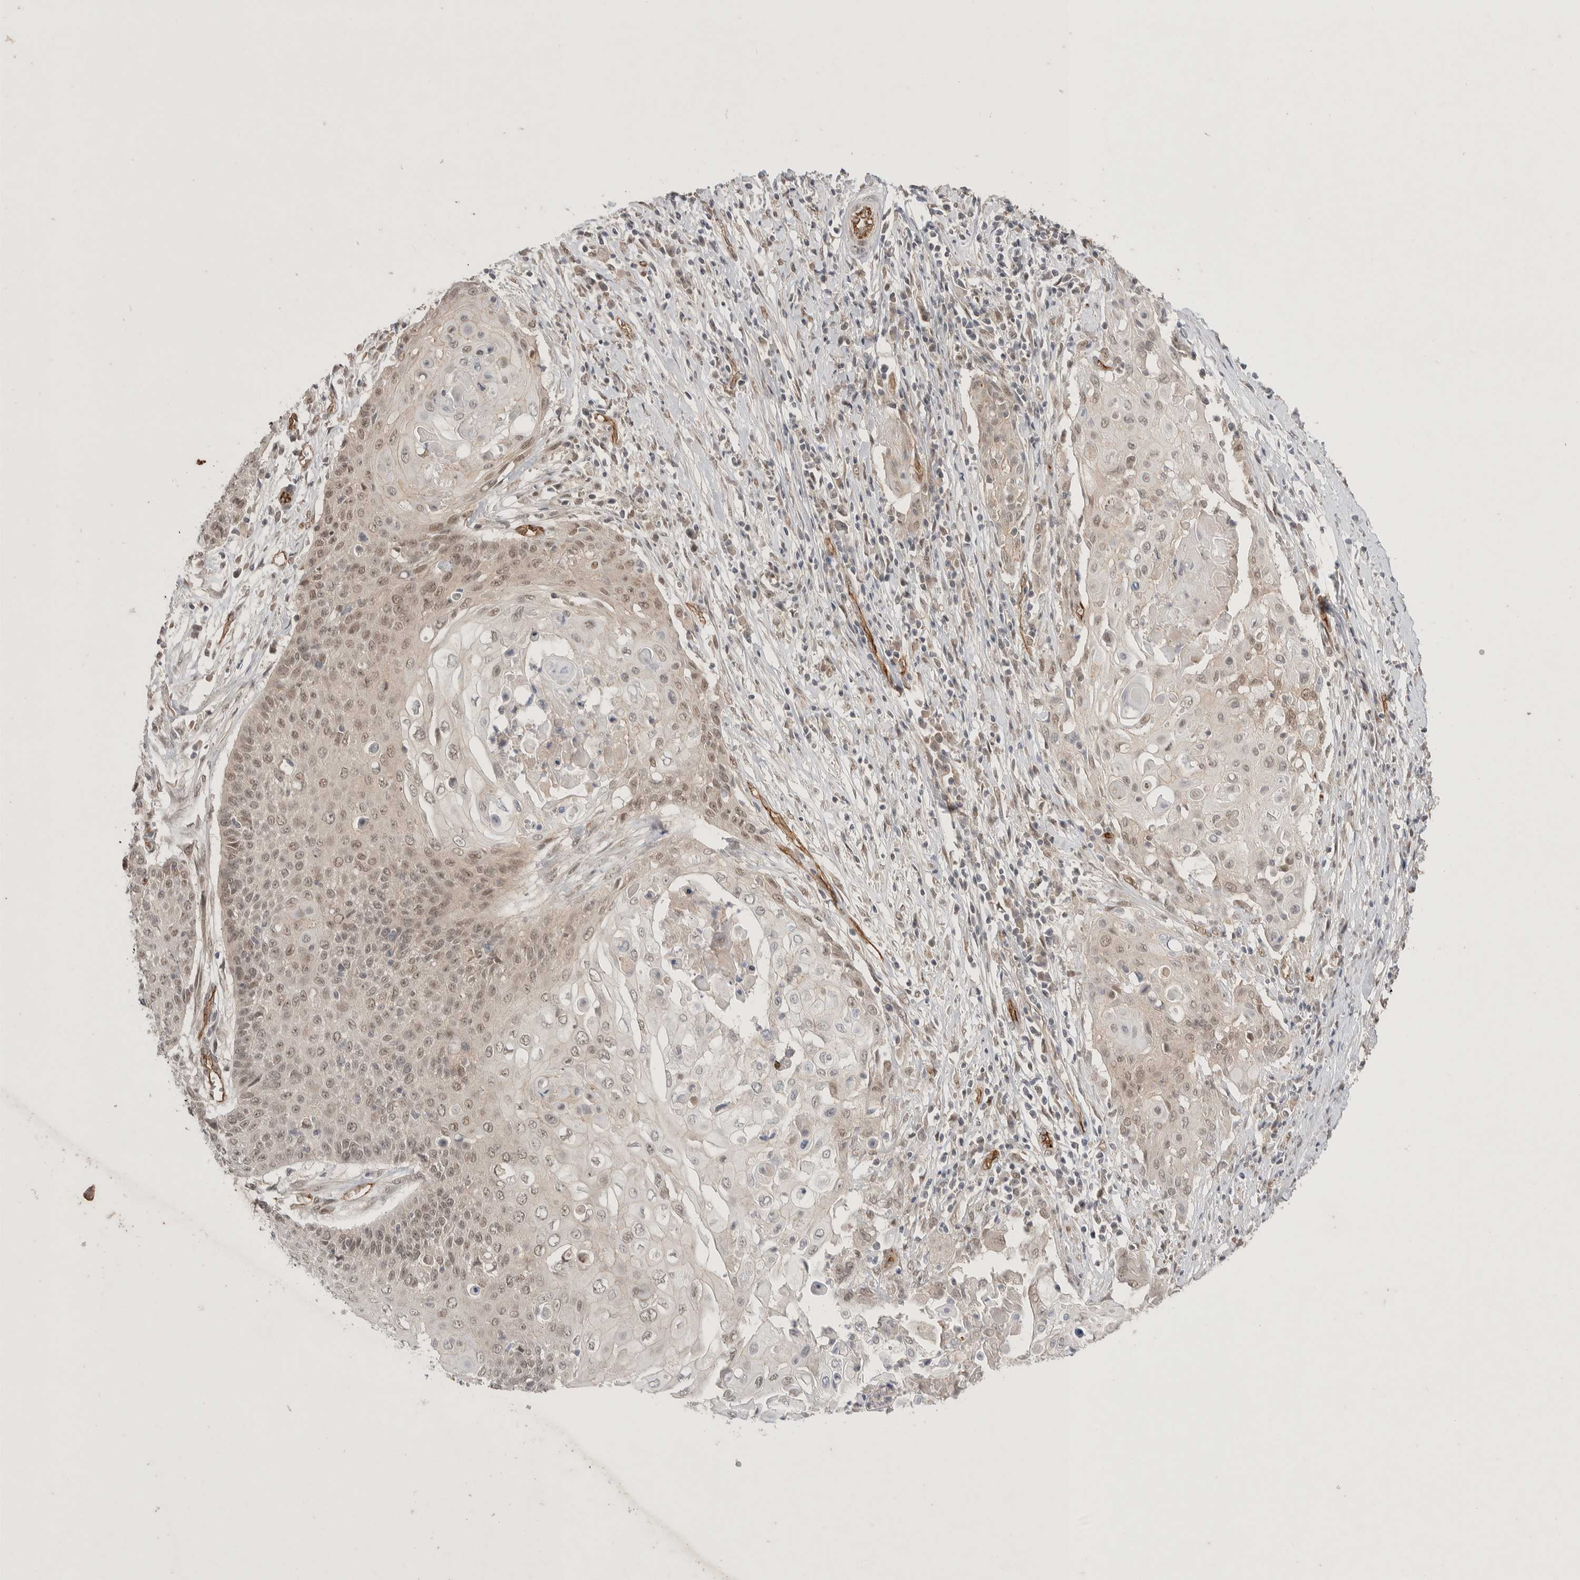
{"staining": {"intensity": "weak", "quantity": ">75%", "location": "cytoplasmic/membranous,nuclear"}, "tissue": "cervical cancer", "cell_type": "Tumor cells", "image_type": "cancer", "snomed": [{"axis": "morphology", "description": "Squamous cell carcinoma, NOS"}, {"axis": "topography", "description": "Cervix"}], "caption": "High-magnification brightfield microscopy of cervical cancer stained with DAB (3,3'-diaminobenzidine) (brown) and counterstained with hematoxylin (blue). tumor cells exhibit weak cytoplasmic/membranous and nuclear positivity is appreciated in about>75% of cells. (DAB (3,3'-diaminobenzidine) IHC with brightfield microscopy, high magnification).", "gene": "ZNF704", "patient": {"sex": "female", "age": 39}}